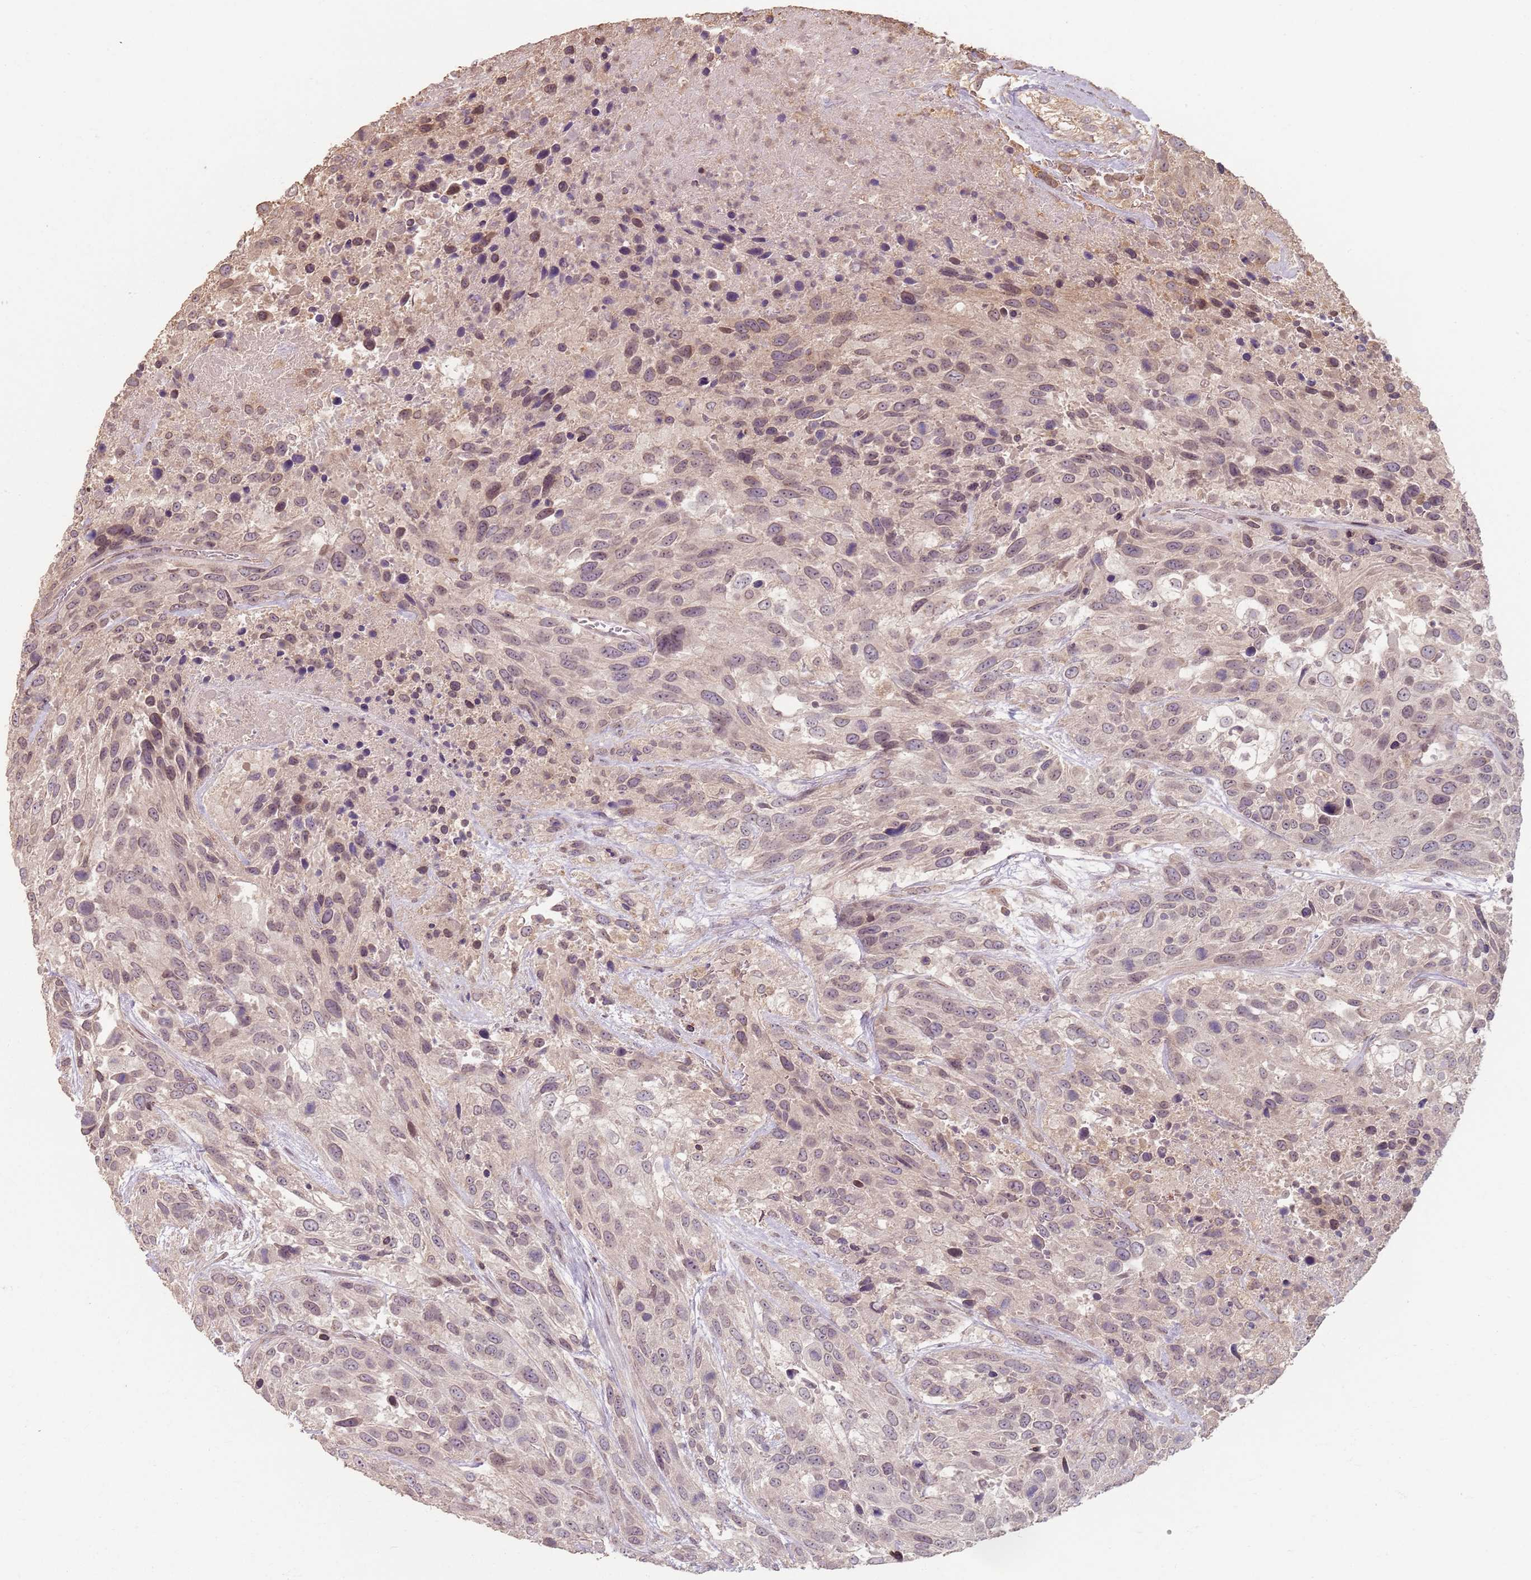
{"staining": {"intensity": "moderate", "quantity": "<25%", "location": "cytoplasmic/membranous,nuclear"}, "tissue": "urothelial cancer", "cell_type": "Tumor cells", "image_type": "cancer", "snomed": [{"axis": "morphology", "description": "Urothelial carcinoma, High grade"}, {"axis": "topography", "description": "Urinary bladder"}], "caption": "Immunohistochemistry micrograph of human urothelial cancer stained for a protein (brown), which shows low levels of moderate cytoplasmic/membranous and nuclear positivity in about <25% of tumor cells.", "gene": "CCDC168", "patient": {"sex": "female", "age": 70}}